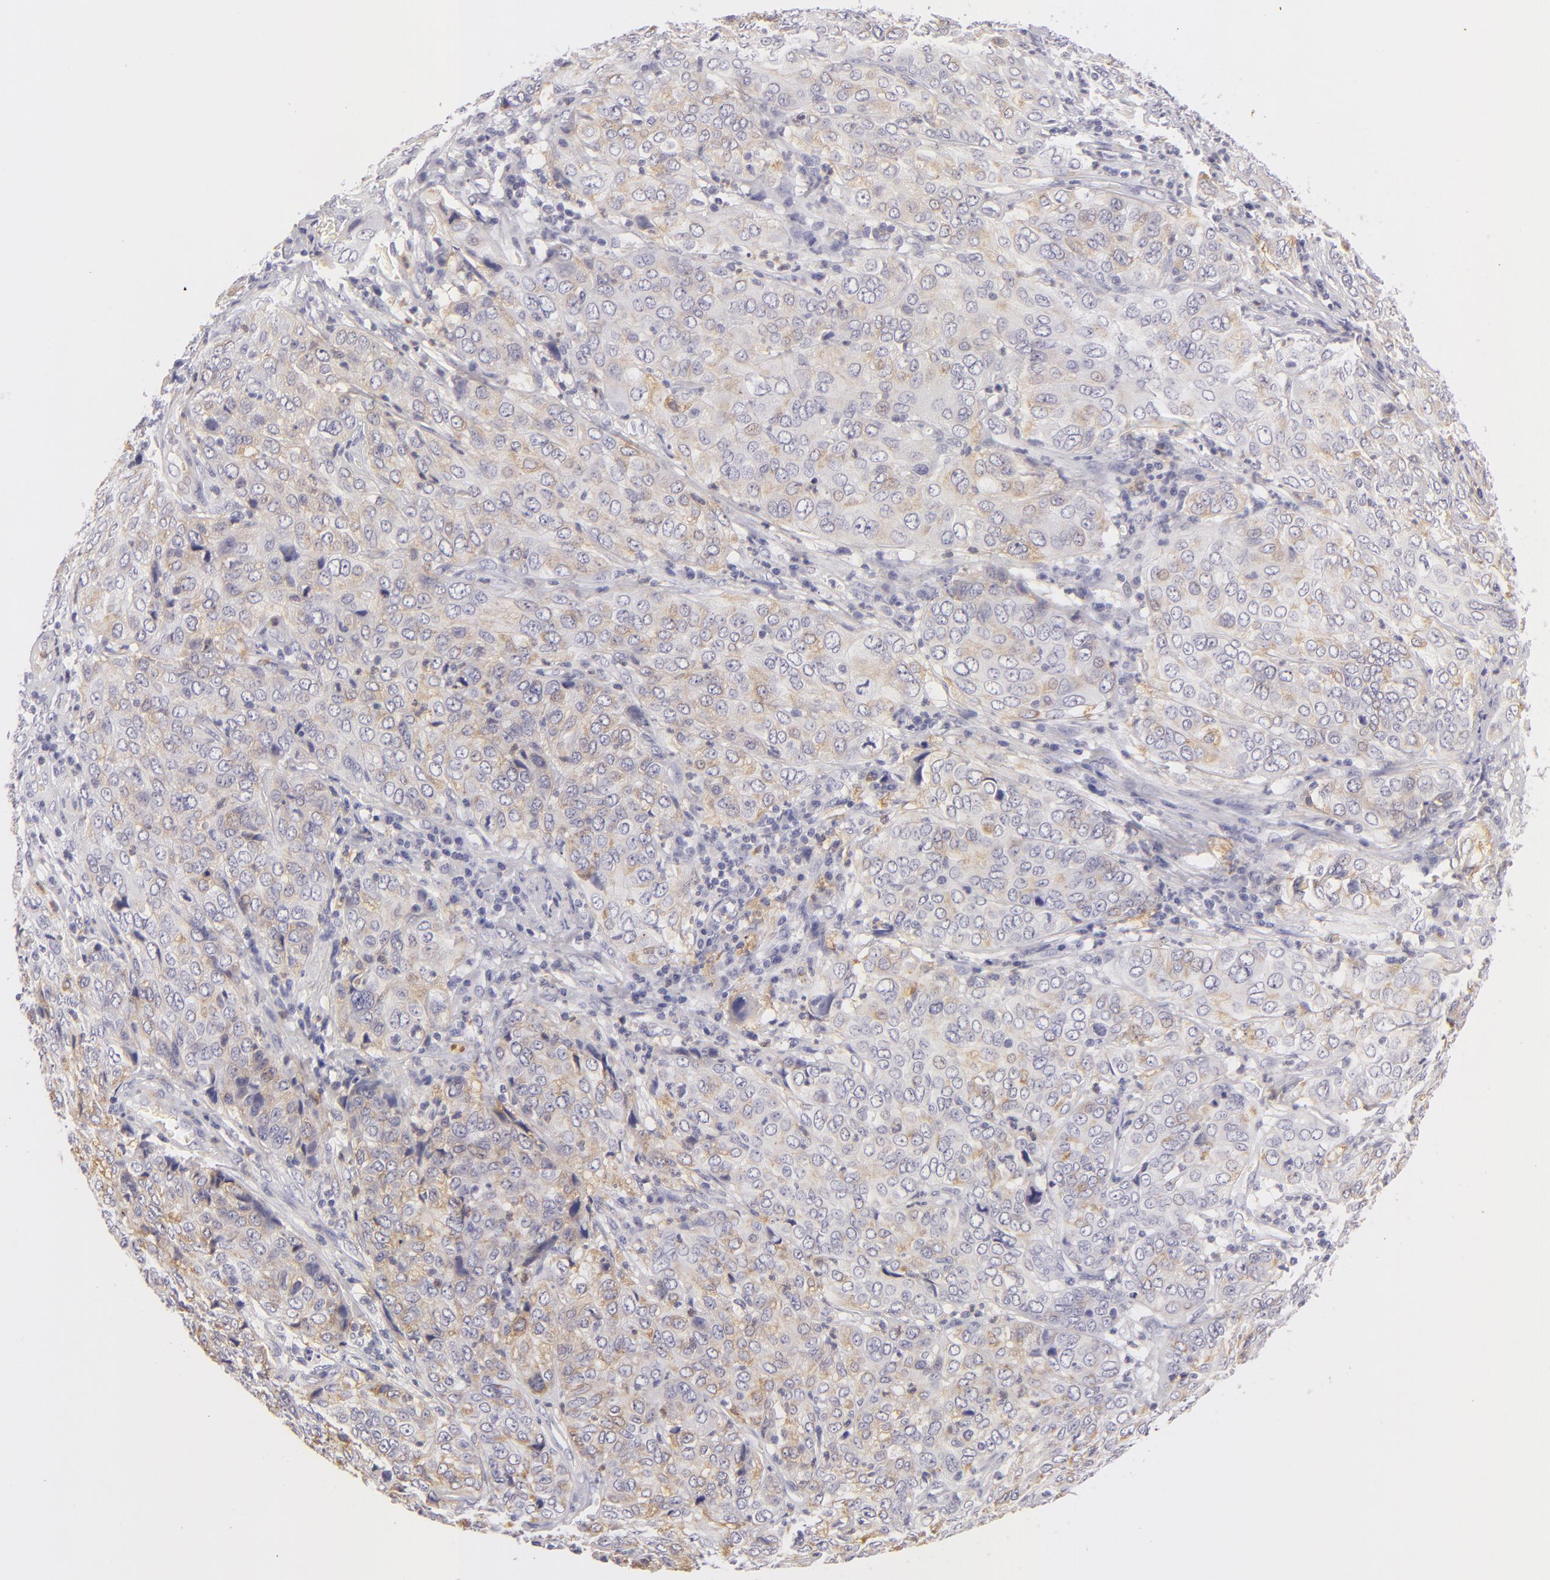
{"staining": {"intensity": "weak", "quantity": "25%-75%", "location": "cytoplasmic/membranous"}, "tissue": "cervical cancer", "cell_type": "Tumor cells", "image_type": "cancer", "snomed": [{"axis": "morphology", "description": "Squamous cell carcinoma, NOS"}, {"axis": "topography", "description": "Cervix"}], "caption": "Brown immunohistochemical staining in human squamous cell carcinoma (cervical) exhibits weak cytoplasmic/membranous positivity in about 25%-75% of tumor cells.", "gene": "TNNC1", "patient": {"sex": "female", "age": 38}}